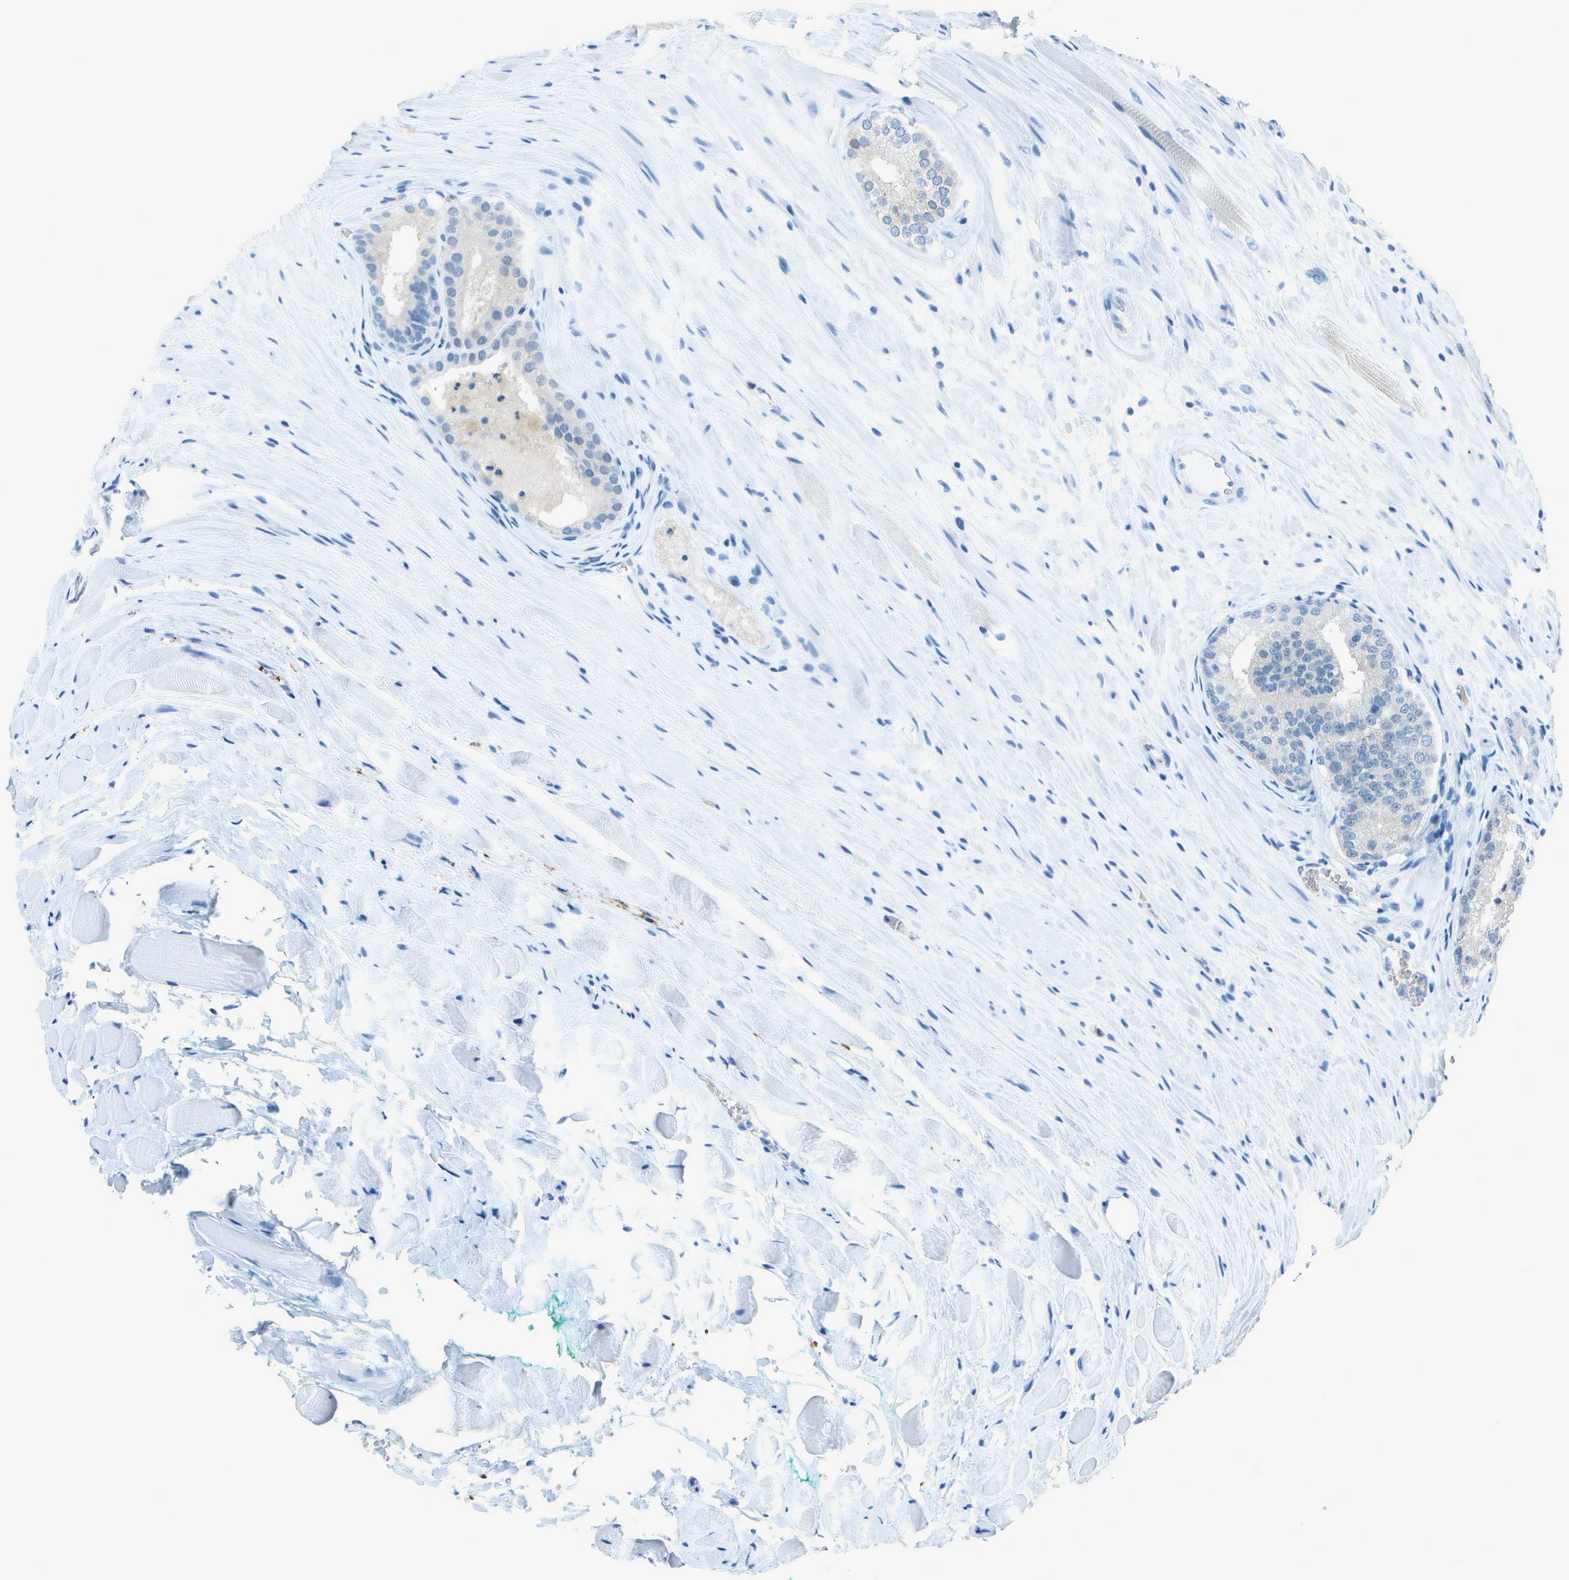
{"staining": {"intensity": "negative", "quantity": "none", "location": "none"}, "tissue": "prostate cancer", "cell_type": "Tumor cells", "image_type": "cancer", "snomed": [{"axis": "morphology", "description": "Adenocarcinoma, High grade"}, {"axis": "topography", "description": "Prostate"}], "caption": "Immunohistochemistry photomicrograph of neoplastic tissue: high-grade adenocarcinoma (prostate) stained with DAB demonstrates no significant protein staining in tumor cells. (DAB (3,3'-diaminobenzidine) immunohistochemistry, high magnification).", "gene": "ASL", "patient": {"sex": "male", "age": 59}}